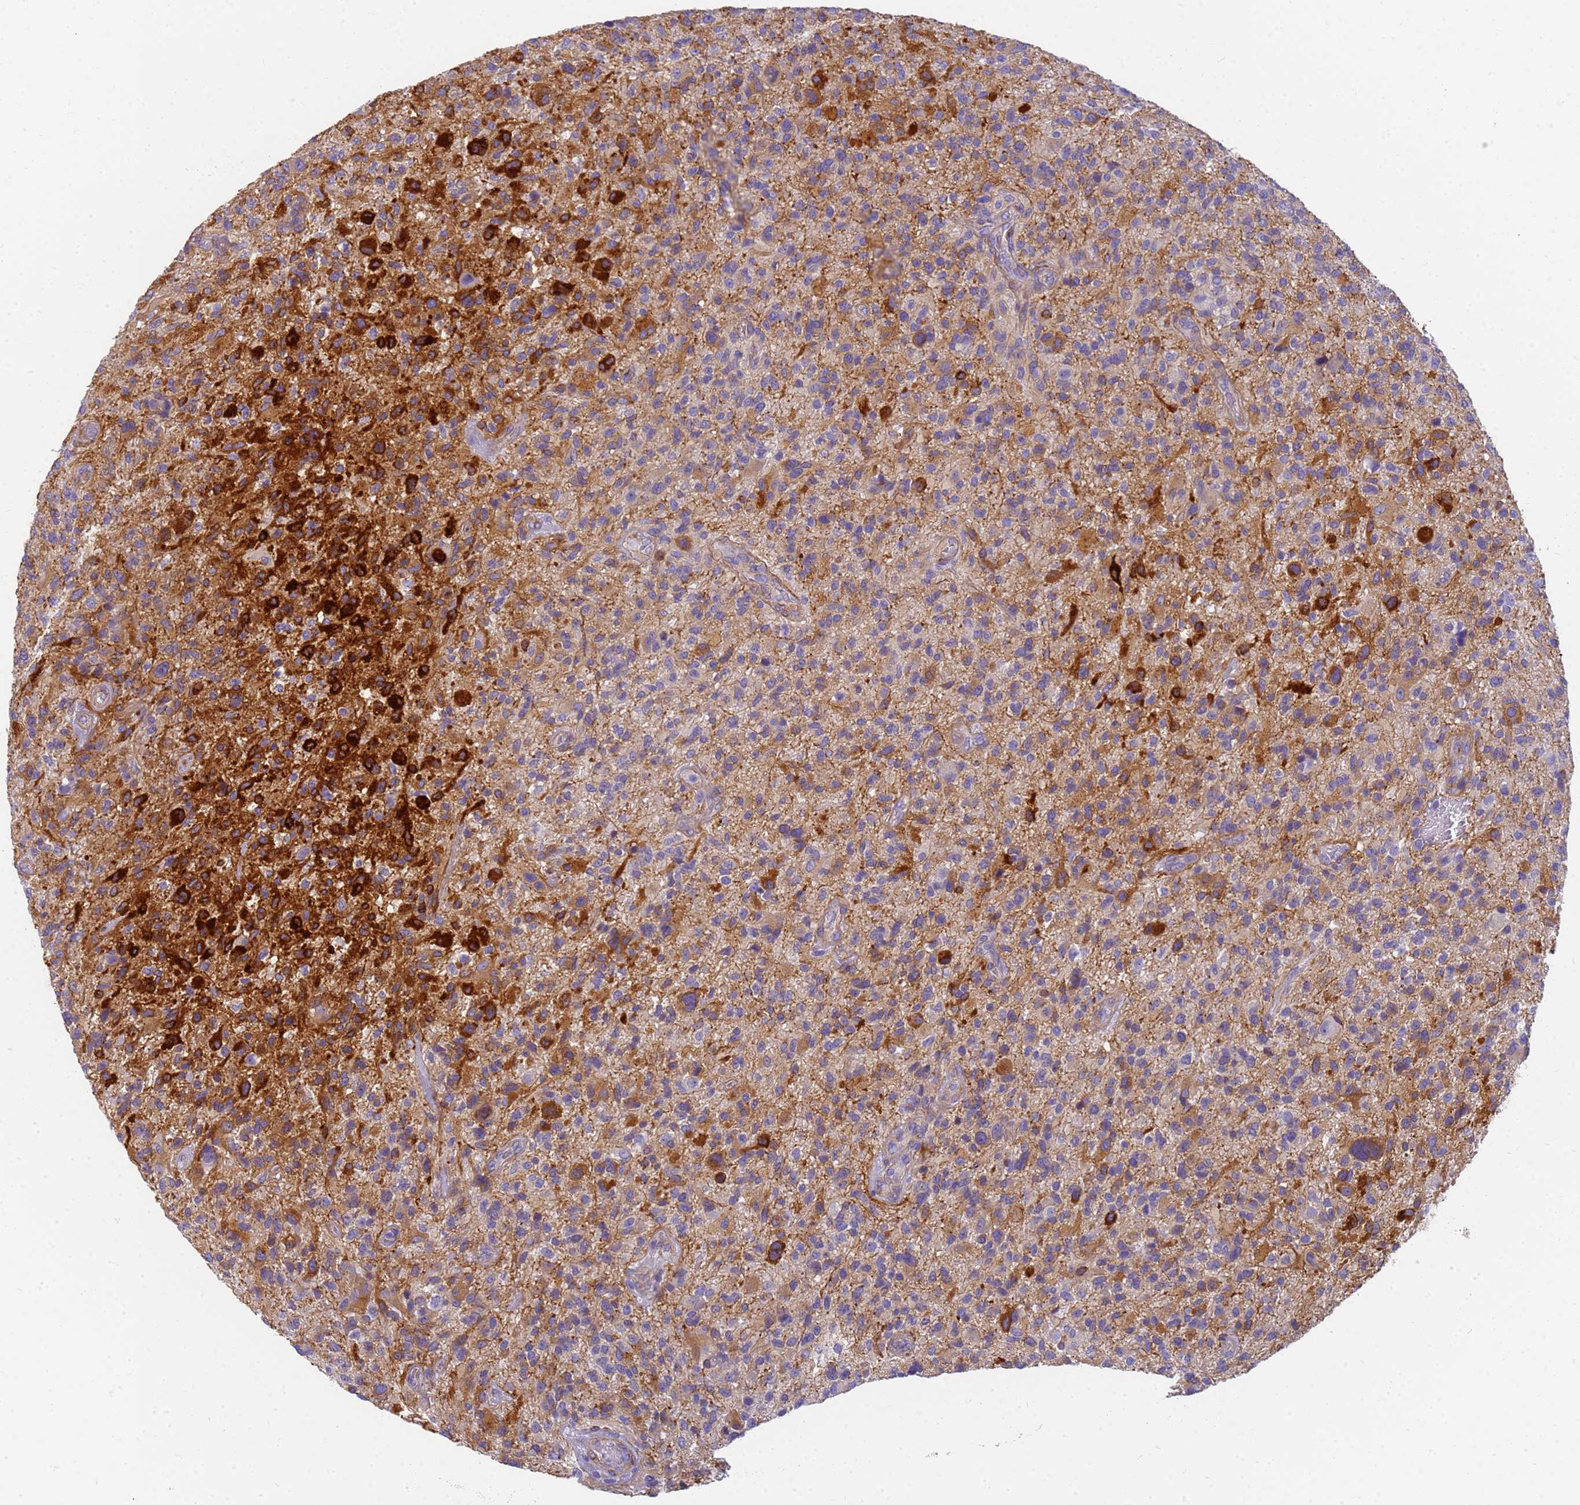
{"staining": {"intensity": "strong", "quantity": "<25%", "location": "cytoplasmic/membranous"}, "tissue": "glioma", "cell_type": "Tumor cells", "image_type": "cancer", "snomed": [{"axis": "morphology", "description": "Glioma, malignant, High grade"}, {"axis": "topography", "description": "Brain"}], "caption": "Immunohistochemical staining of malignant glioma (high-grade) shows strong cytoplasmic/membranous protein staining in about <25% of tumor cells.", "gene": "MVB12A", "patient": {"sex": "male", "age": 47}}